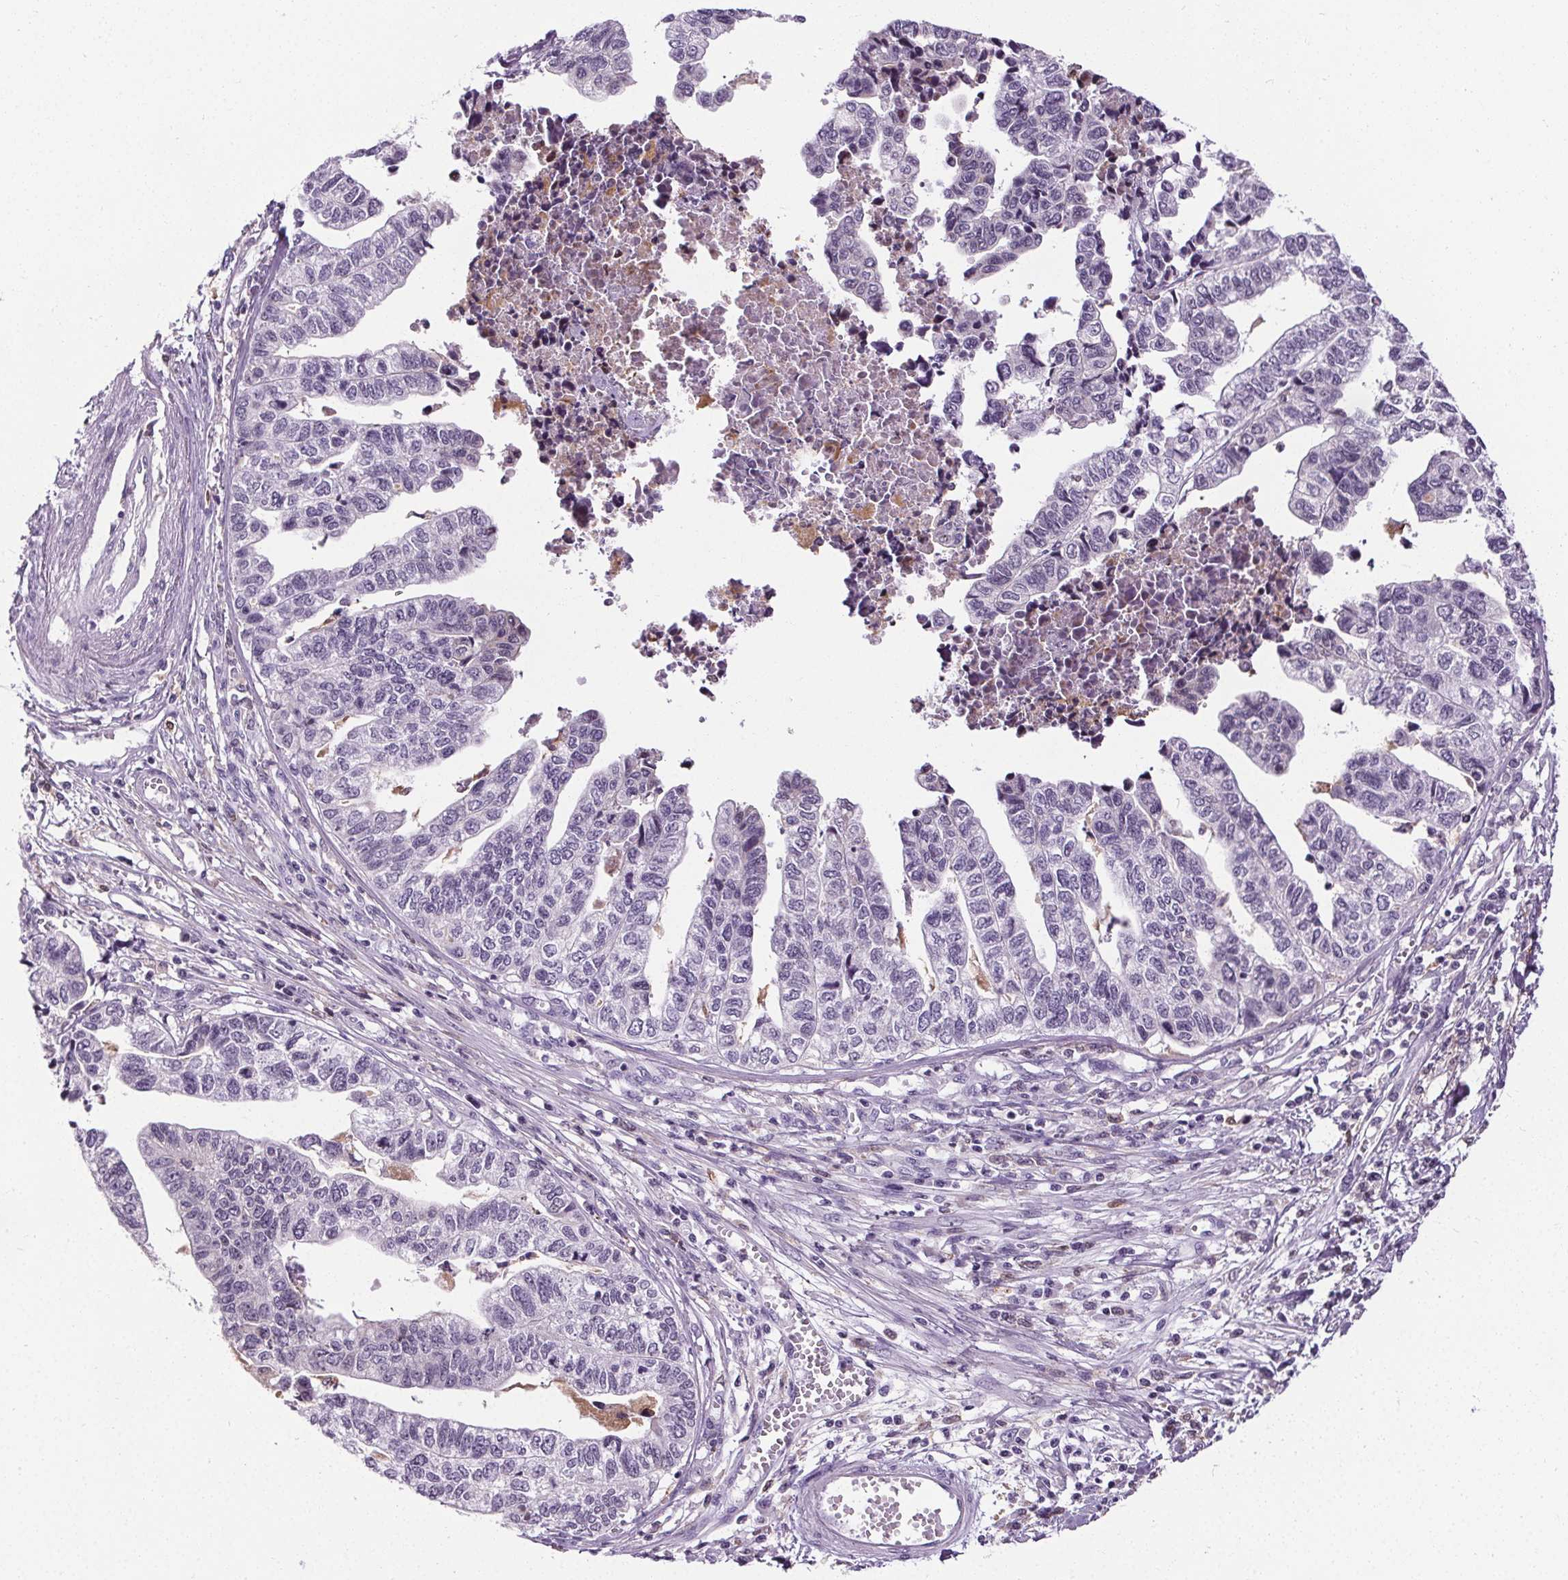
{"staining": {"intensity": "negative", "quantity": "none", "location": "none"}, "tissue": "stomach cancer", "cell_type": "Tumor cells", "image_type": "cancer", "snomed": [{"axis": "morphology", "description": "Adenocarcinoma, NOS"}, {"axis": "topography", "description": "Stomach, upper"}], "caption": "Tumor cells show no significant positivity in stomach adenocarcinoma. The staining is performed using DAB (3,3'-diaminobenzidine) brown chromogen with nuclei counter-stained in using hematoxylin.", "gene": "TMEM240", "patient": {"sex": "female", "age": 67}}